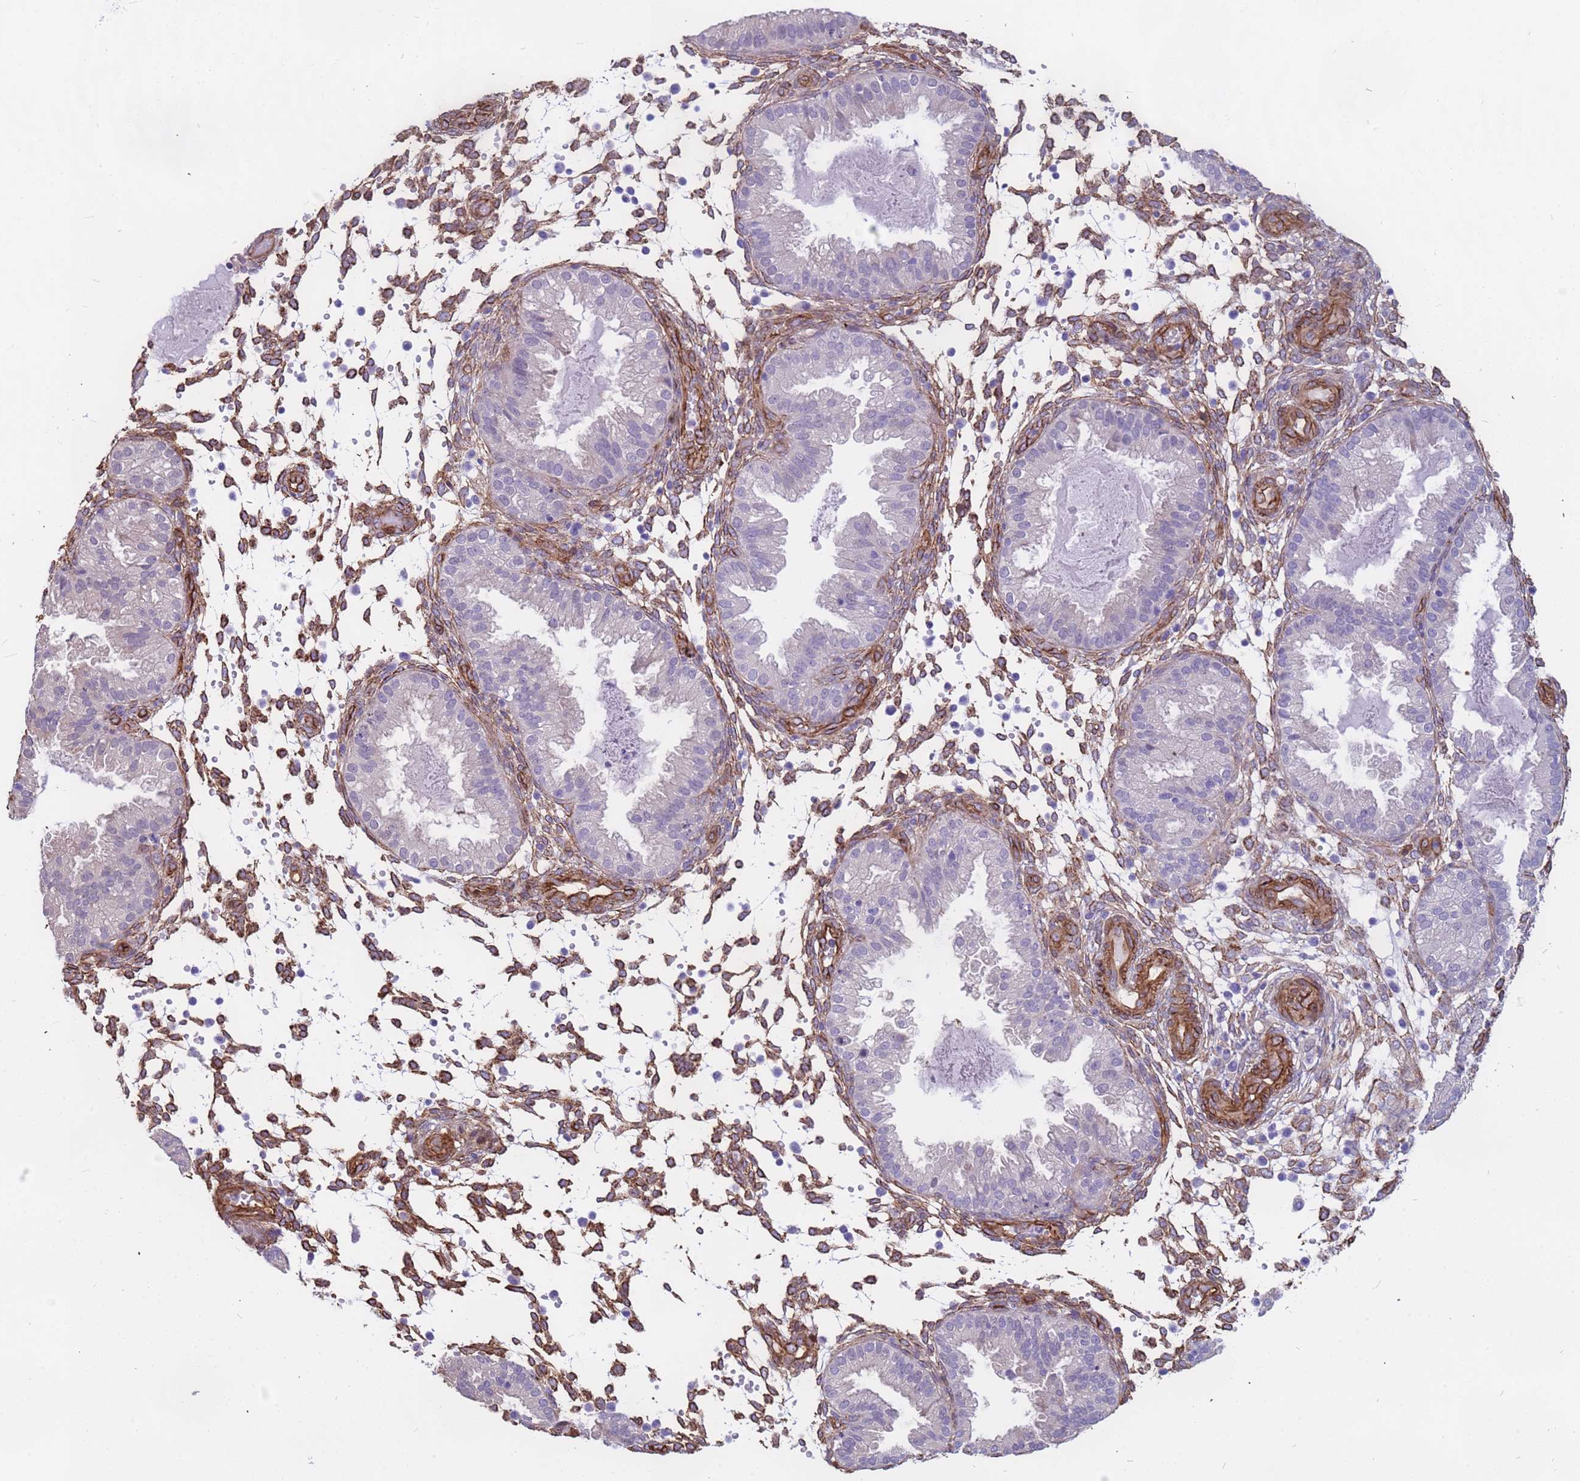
{"staining": {"intensity": "moderate", "quantity": "25%-75%", "location": "cytoplasmic/membranous"}, "tissue": "endometrium", "cell_type": "Cells in endometrial stroma", "image_type": "normal", "snomed": [{"axis": "morphology", "description": "Normal tissue, NOS"}, {"axis": "topography", "description": "Endometrium"}], "caption": "Unremarkable endometrium shows moderate cytoplasmic/membranous staining in about 25%-75% of cells in endometrial stroma.", "gene": "EHD2", "patient": {"sex": "female", "age": 33}}